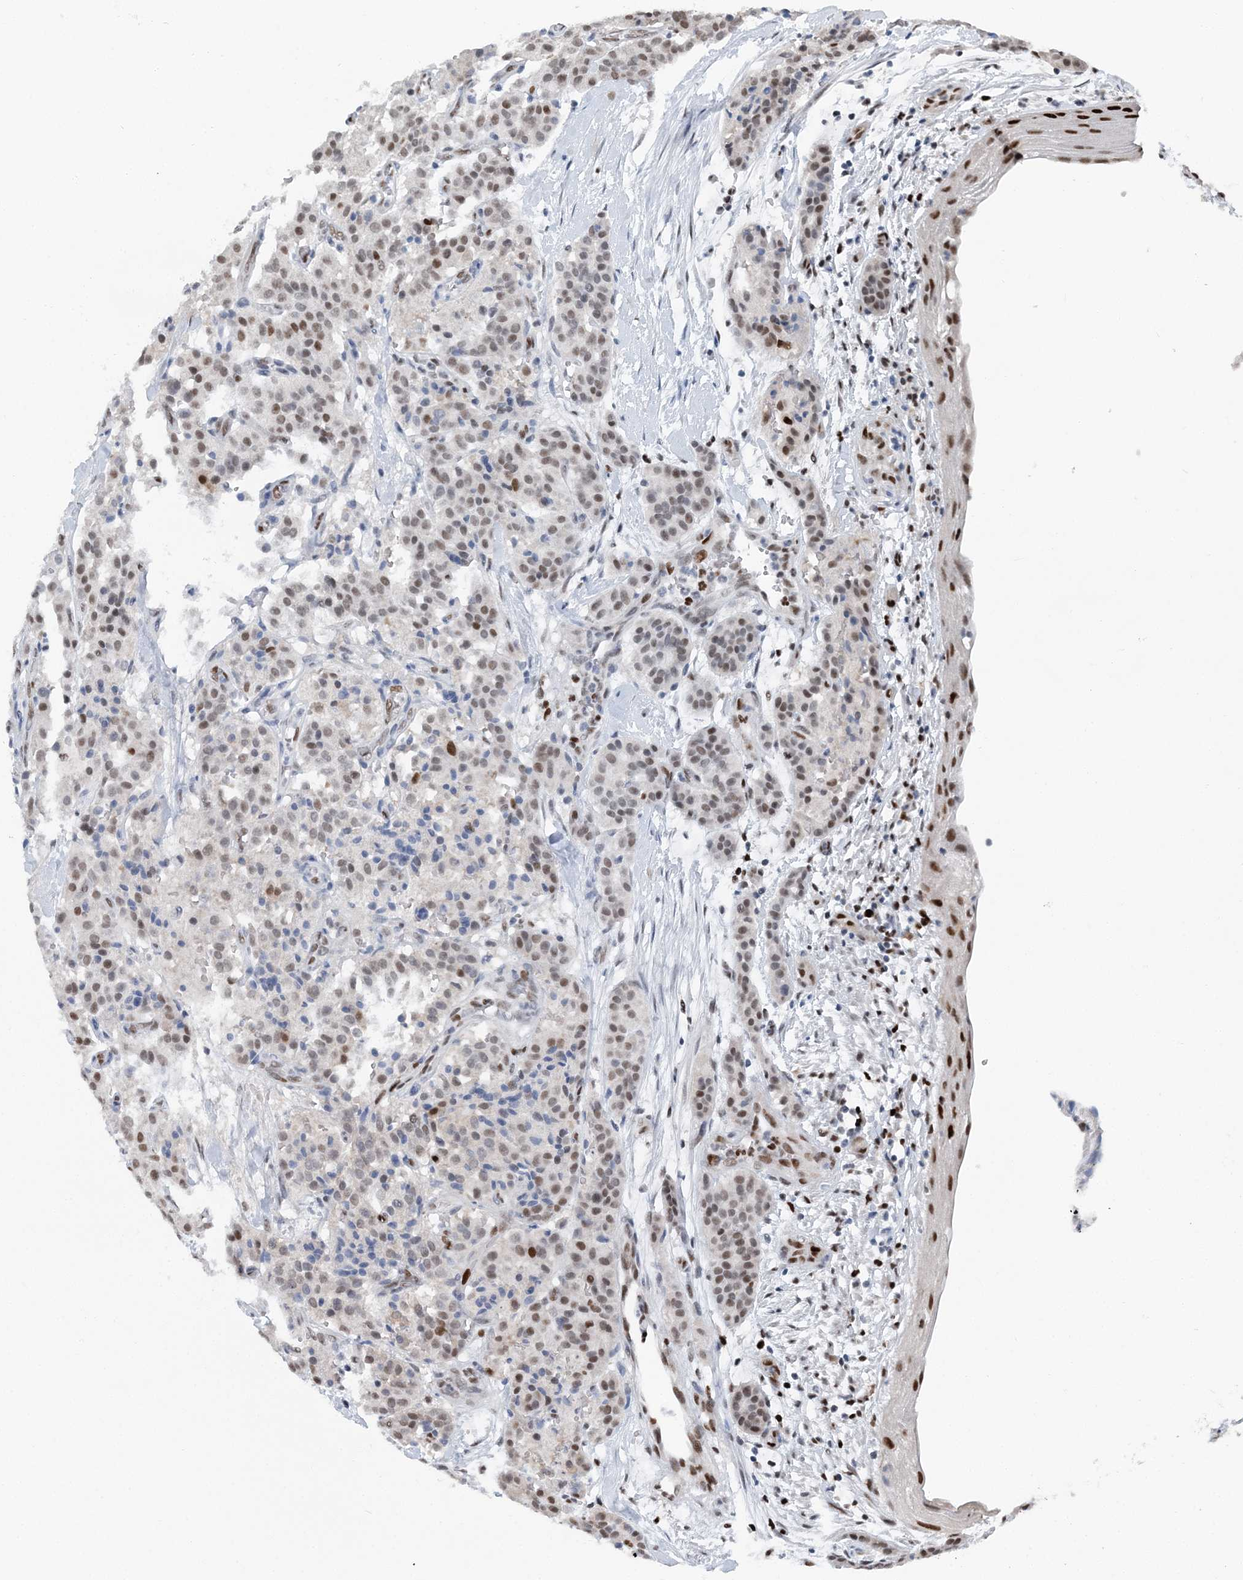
{"staining": {"intensity": "moderate", "quantity": "25%-75%", "location": "nuclear"}, "tissue": "carcinoid", "cell_type": "Tumor cells", "image_type": "cancer", "snomed": [{"axis": "morphology", "description": "Carcinoid, malignant, NOS"}, {"axis": "topography", "description": "Lung"}], "caption": "Immunohistochemistry image of human malignant carcinoid stained for a protein (brown), which shows medium levels of moderate nuclear positivity in about 25%-75% of tumor cells.", "gene": "HAT1", "patient": {"sex": "male", "age": 30}}